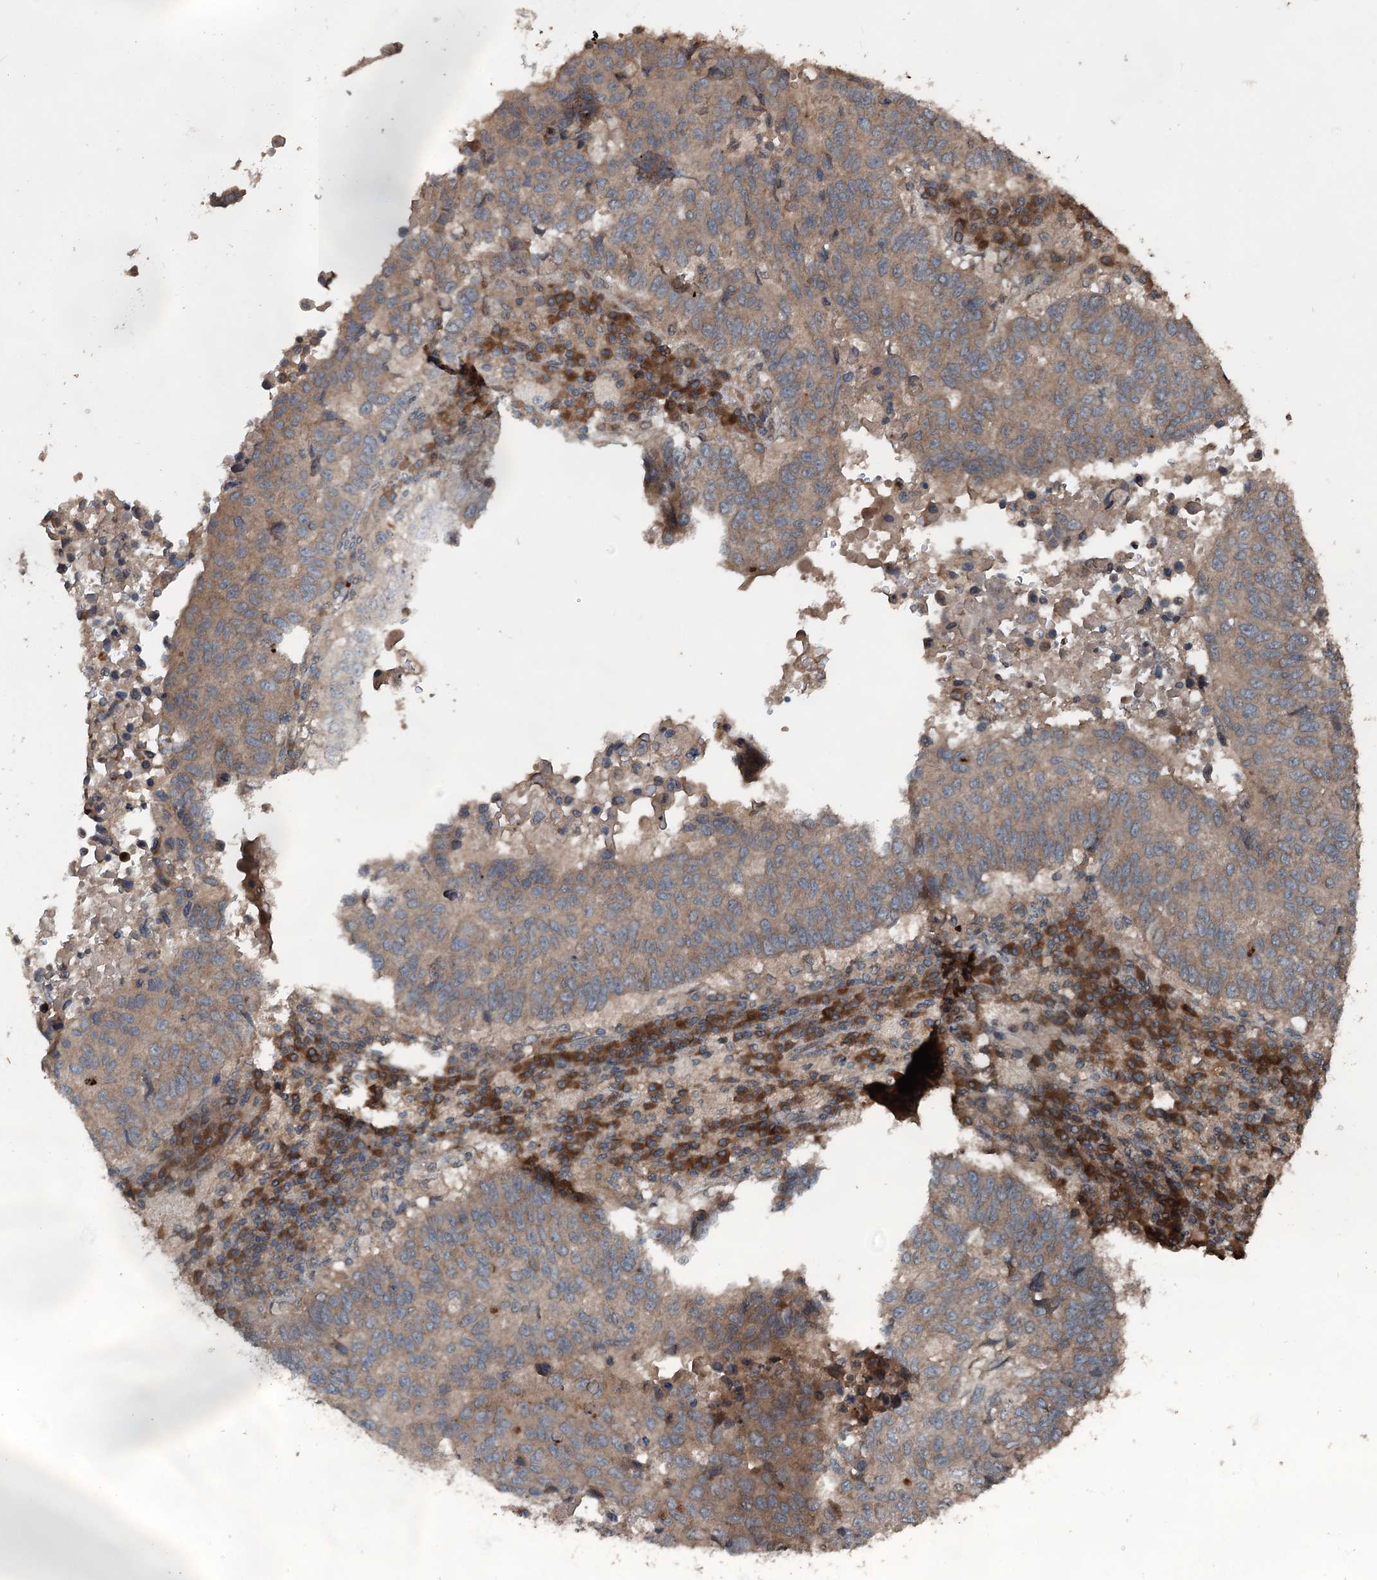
{"staining": {"intensity": "weak", "quantity": ">75%", "location": "cytoplasmic/membranous"}, "tissue": "lung cancer", "cell_type": "Tumor cells", "image_type": "cancer", "snomed": [{"axis": "morphology", "description": "Squamous cell carcinoma, NOS"}, {"axis": "topography", "description": "Lung"}], "caption": "Protein staining of lung squamous cell carcinoma tissue exhibits weak cytoplasmic/membranous staining in approximately >75% of tumor cells.", "gene": "N4BP2L2", "patient": {"sex": "male", "age": 73}}